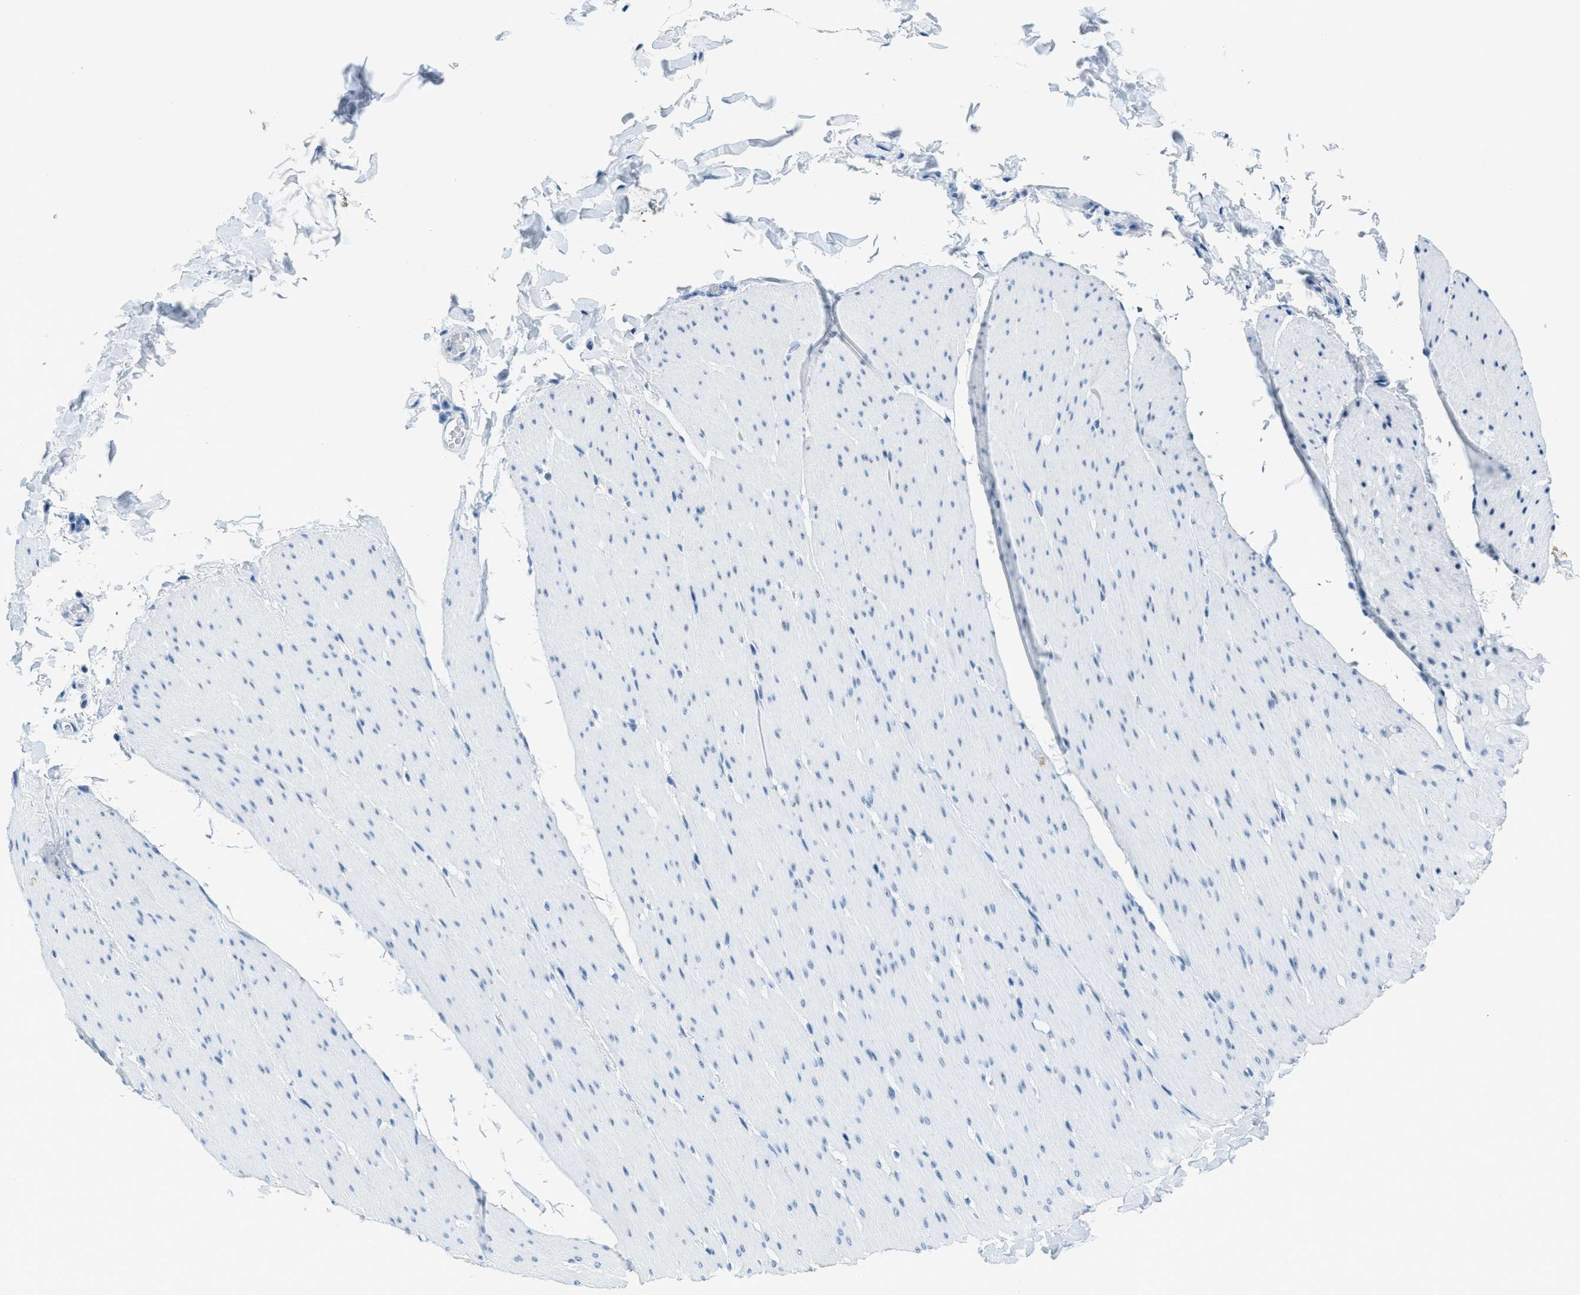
{"staining": {"intensity": "negative", "quantity": "none", "location": "none"}, "tissue": "smooth muscle", "cell_type": "Smooth muscle cells", "image_type": "normal", "snomed": [{"axis": "morphology", "description": "Normal tissue, NOS"}, {"axis": "topography", "description": "Smooth muscle"}, {"axis": "topography", "description": "Colon"}], "caption": "Immunohistochemical staining of unremarkable smooth muscle reveals no significant positivity in smooth muscle cells.", "gene": "PLA2G2A", "patient": {"sex": "male", "age": 67}}